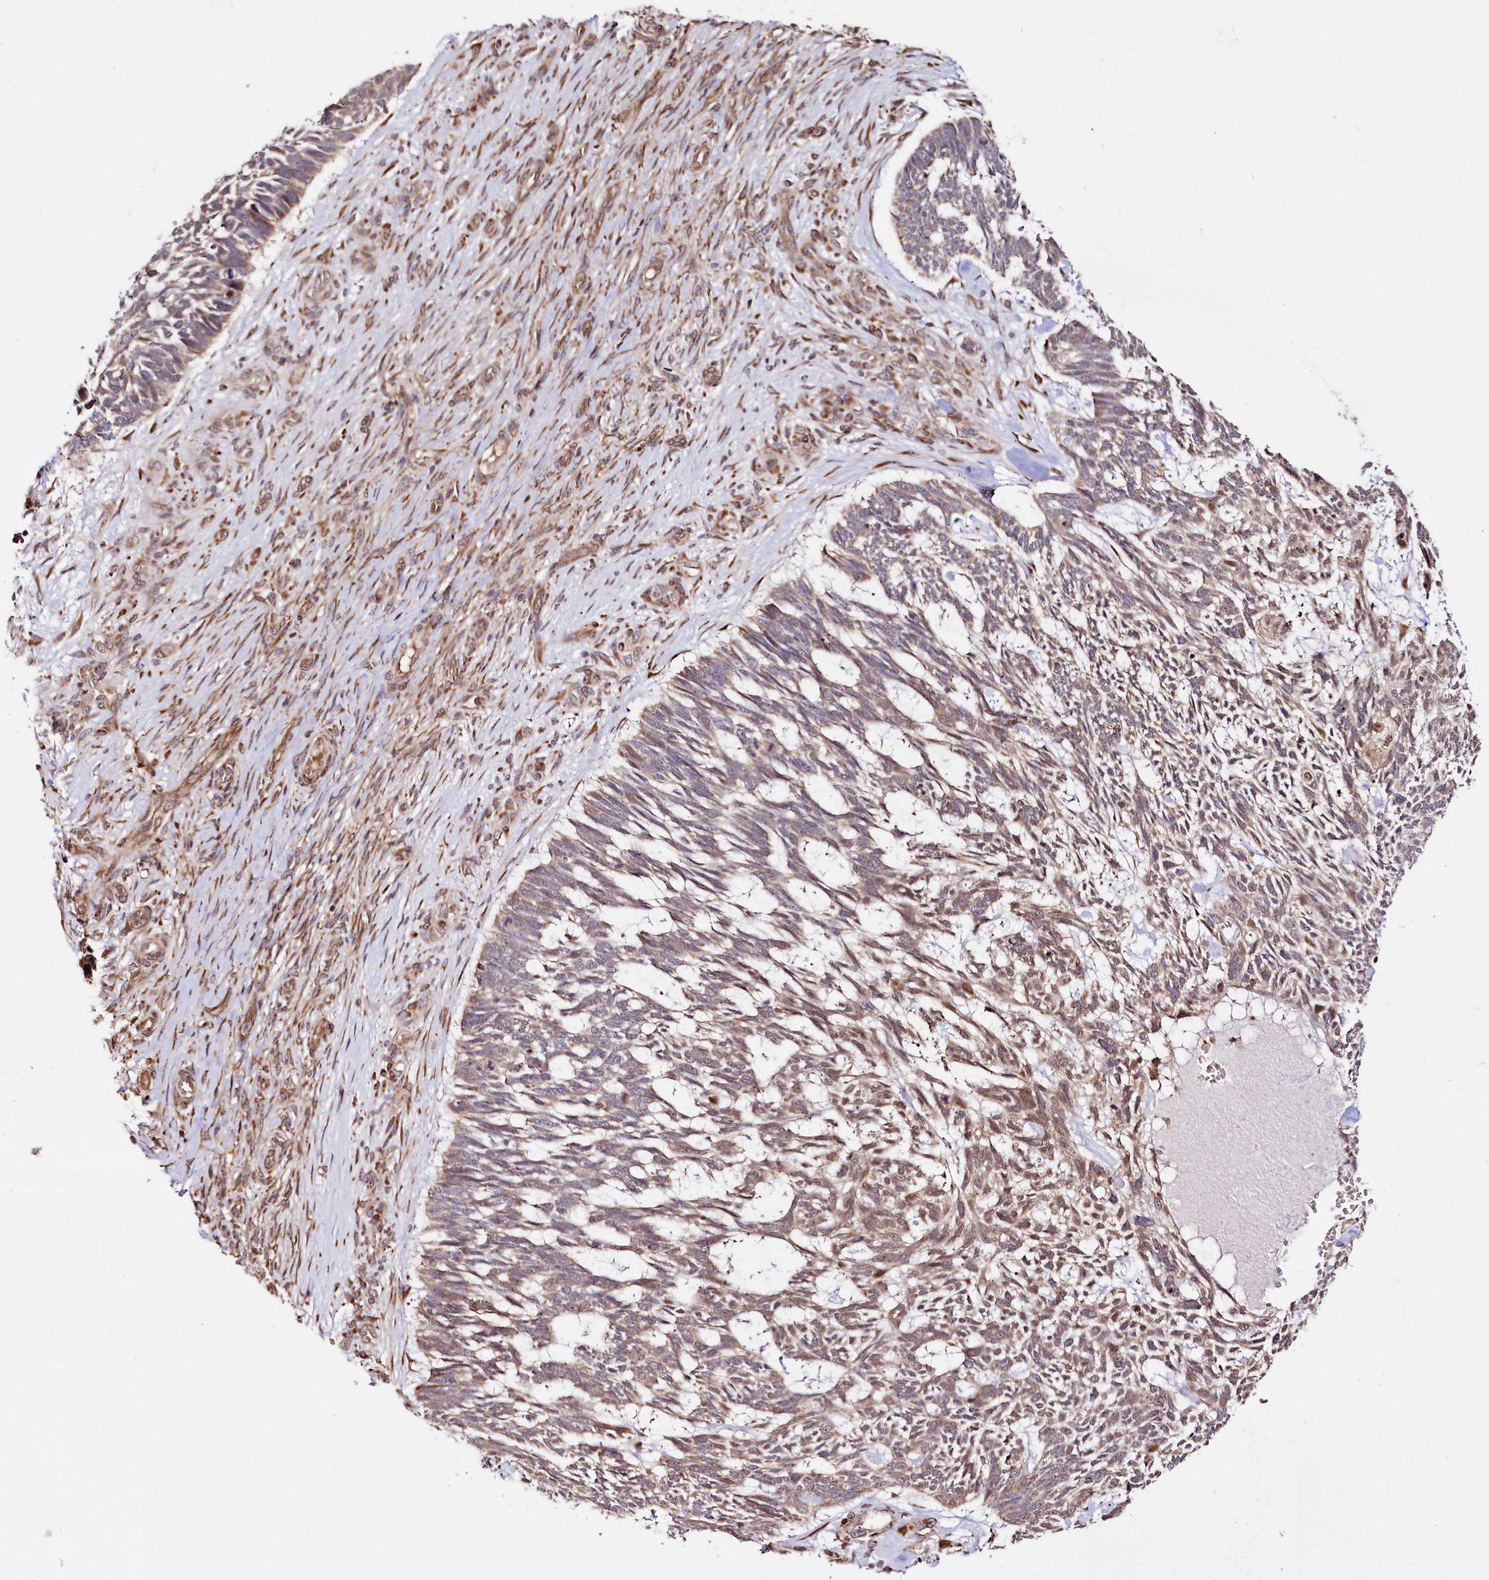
{"staining": {"intensity": "moderate", "quantity": "25%-75%", "location": "cytoplasmic/membranous,nuclear"}, "tissue": "skin cancer", "cell_type": "Tumor cells", "image_type": "cancer", "snomed": [{"axis": "morphology", "description": "Basal cell carcinoma"}, {"axis": "topography", "description": "Skin"}], "caption": "Immunohistochemical staining of skin basal cell carcinoma demonstrates moderate cytoplasmic/membranous and nuclear protein staining in approximately 25%-75% of tumor cells.", "gene": "CUTC", "patient": {"sex": "male", "age": 88}}